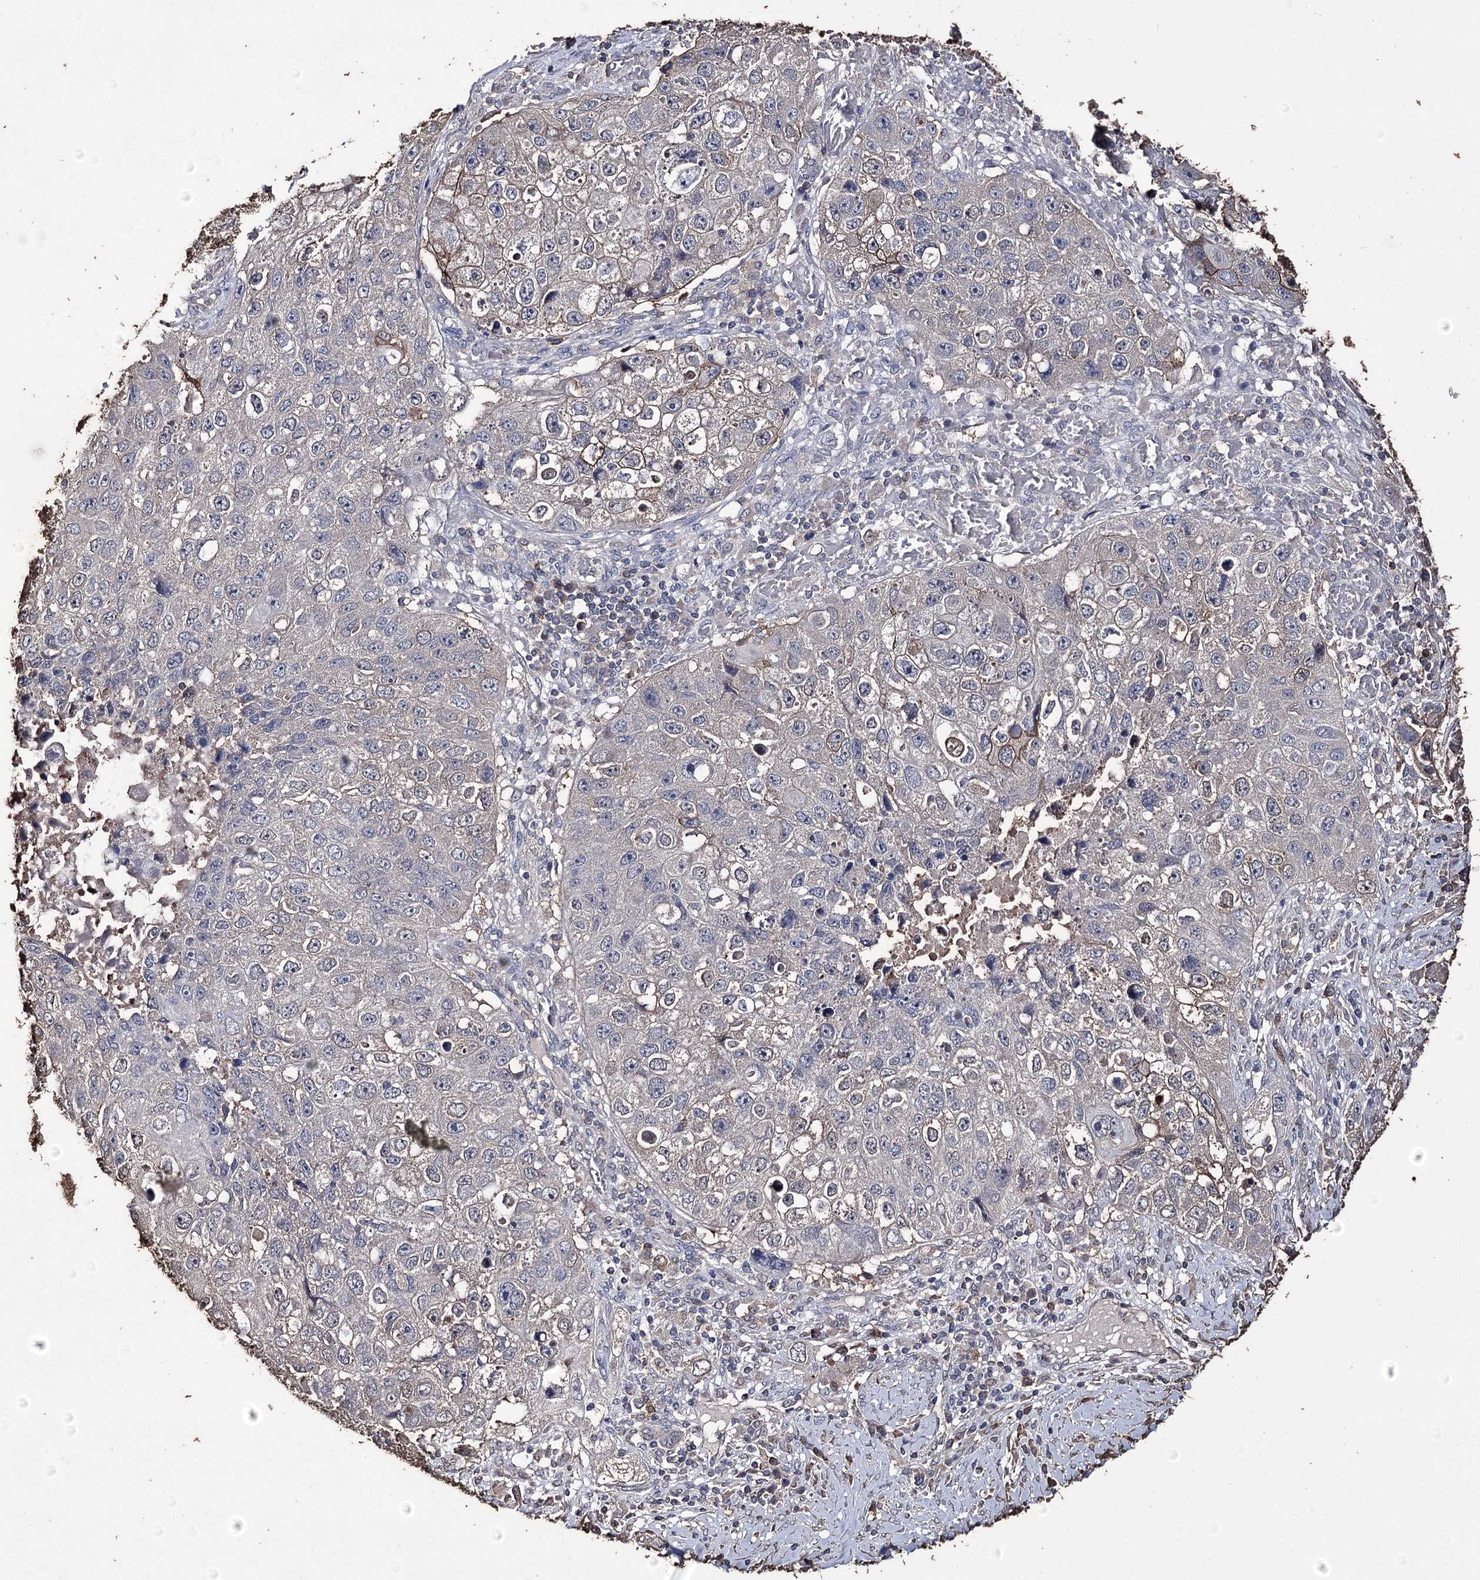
{"staining": {"intensity": "negative", "quantity": "none", "location": "none"}, "tissue": "lung cancer", "cell_type": "Tumor cells", "image_type": "cancer", "snomed": [{"axis": "morphology", "description": "Squamous cell carcinoma, NOS"}, {"axis": "topography", "description": "Lung"}], "caption": "Image shows no protein expression in tumor cells of squamous cell carcinoma (lung) tissue.", "gene": "ZNF662", "patient": {"sex": "male", "age": 61}}